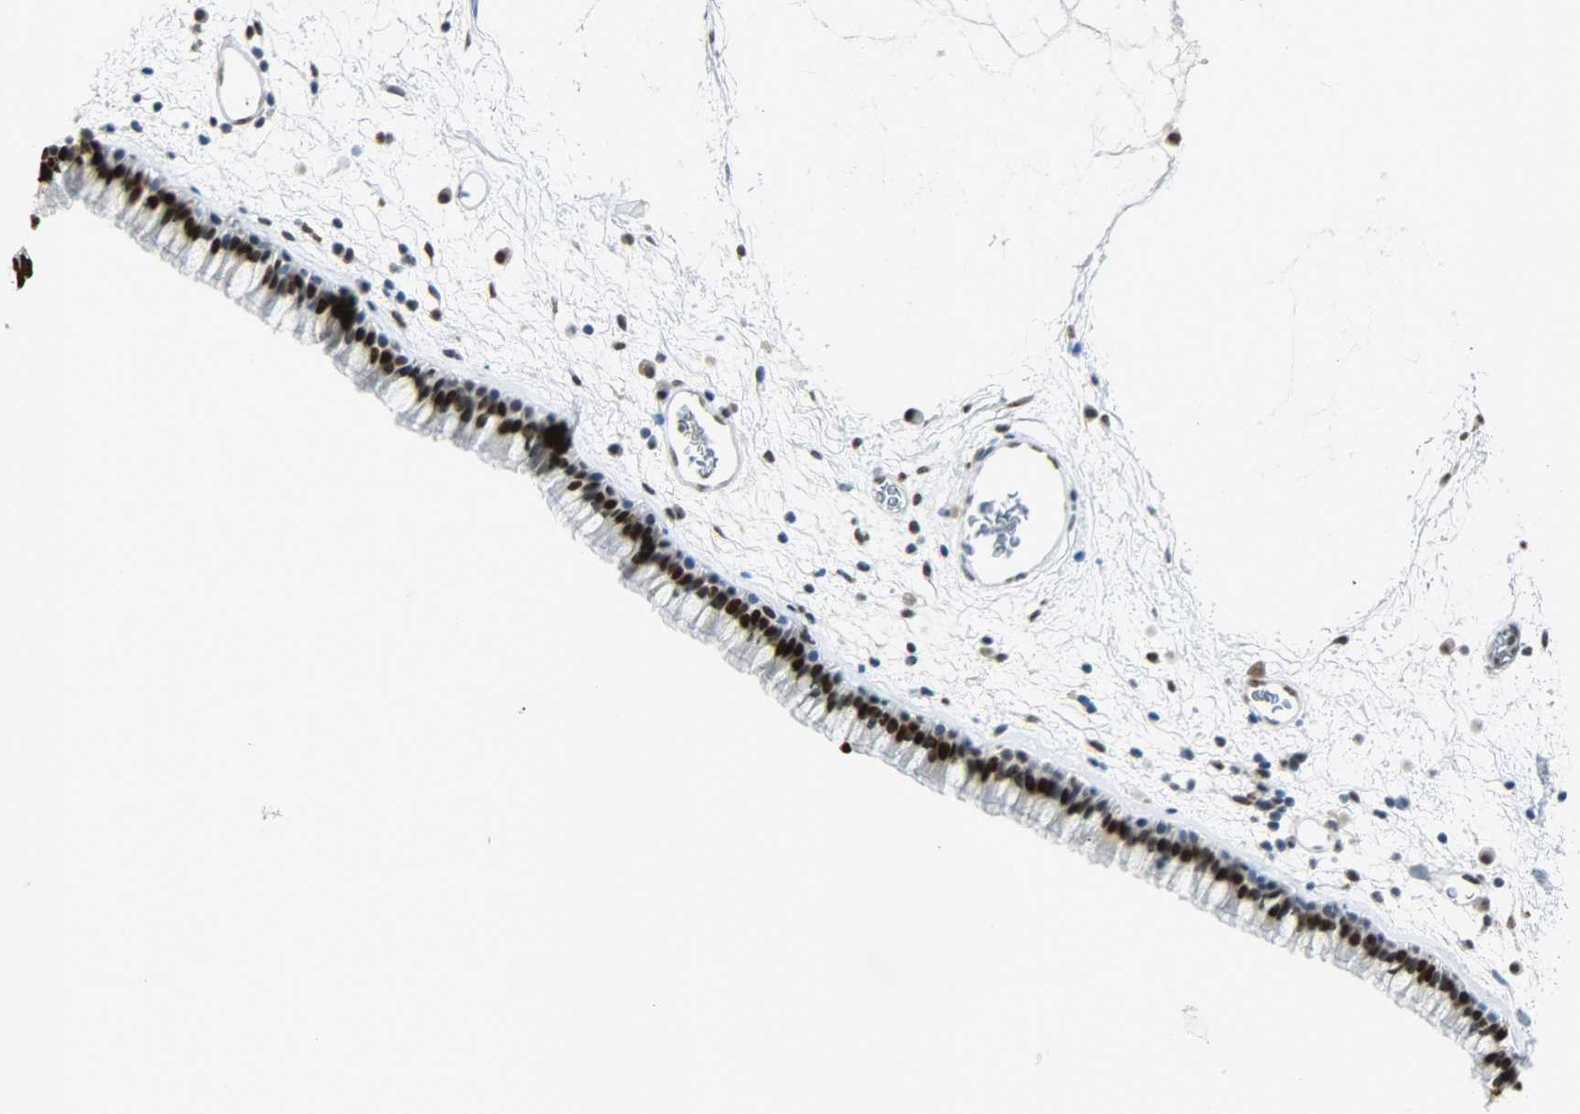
{"staining": {"intensity": "strong", "quantity": ">75%", "location": "nuclear"}, "tissue": "nasopharynx", "cell_type": "Respiratory epithelial cells", "image_type": "normal", "snomed": [{"axis": "morphology", "description": "Normal tissue, NOS"}, {"axis": "morphology", "description": "Inflammation, NOS"}, {"axis": "topography", "description": "Nasopharynx"}], "caption": "Immunohistochemical staining of normal human nasopharynx reveals strong nuclear protein positivity in about >75% of respiratory epithelial cells.", "gene": "MYEF2", "patient": {"sex": "male", "age": 48}}